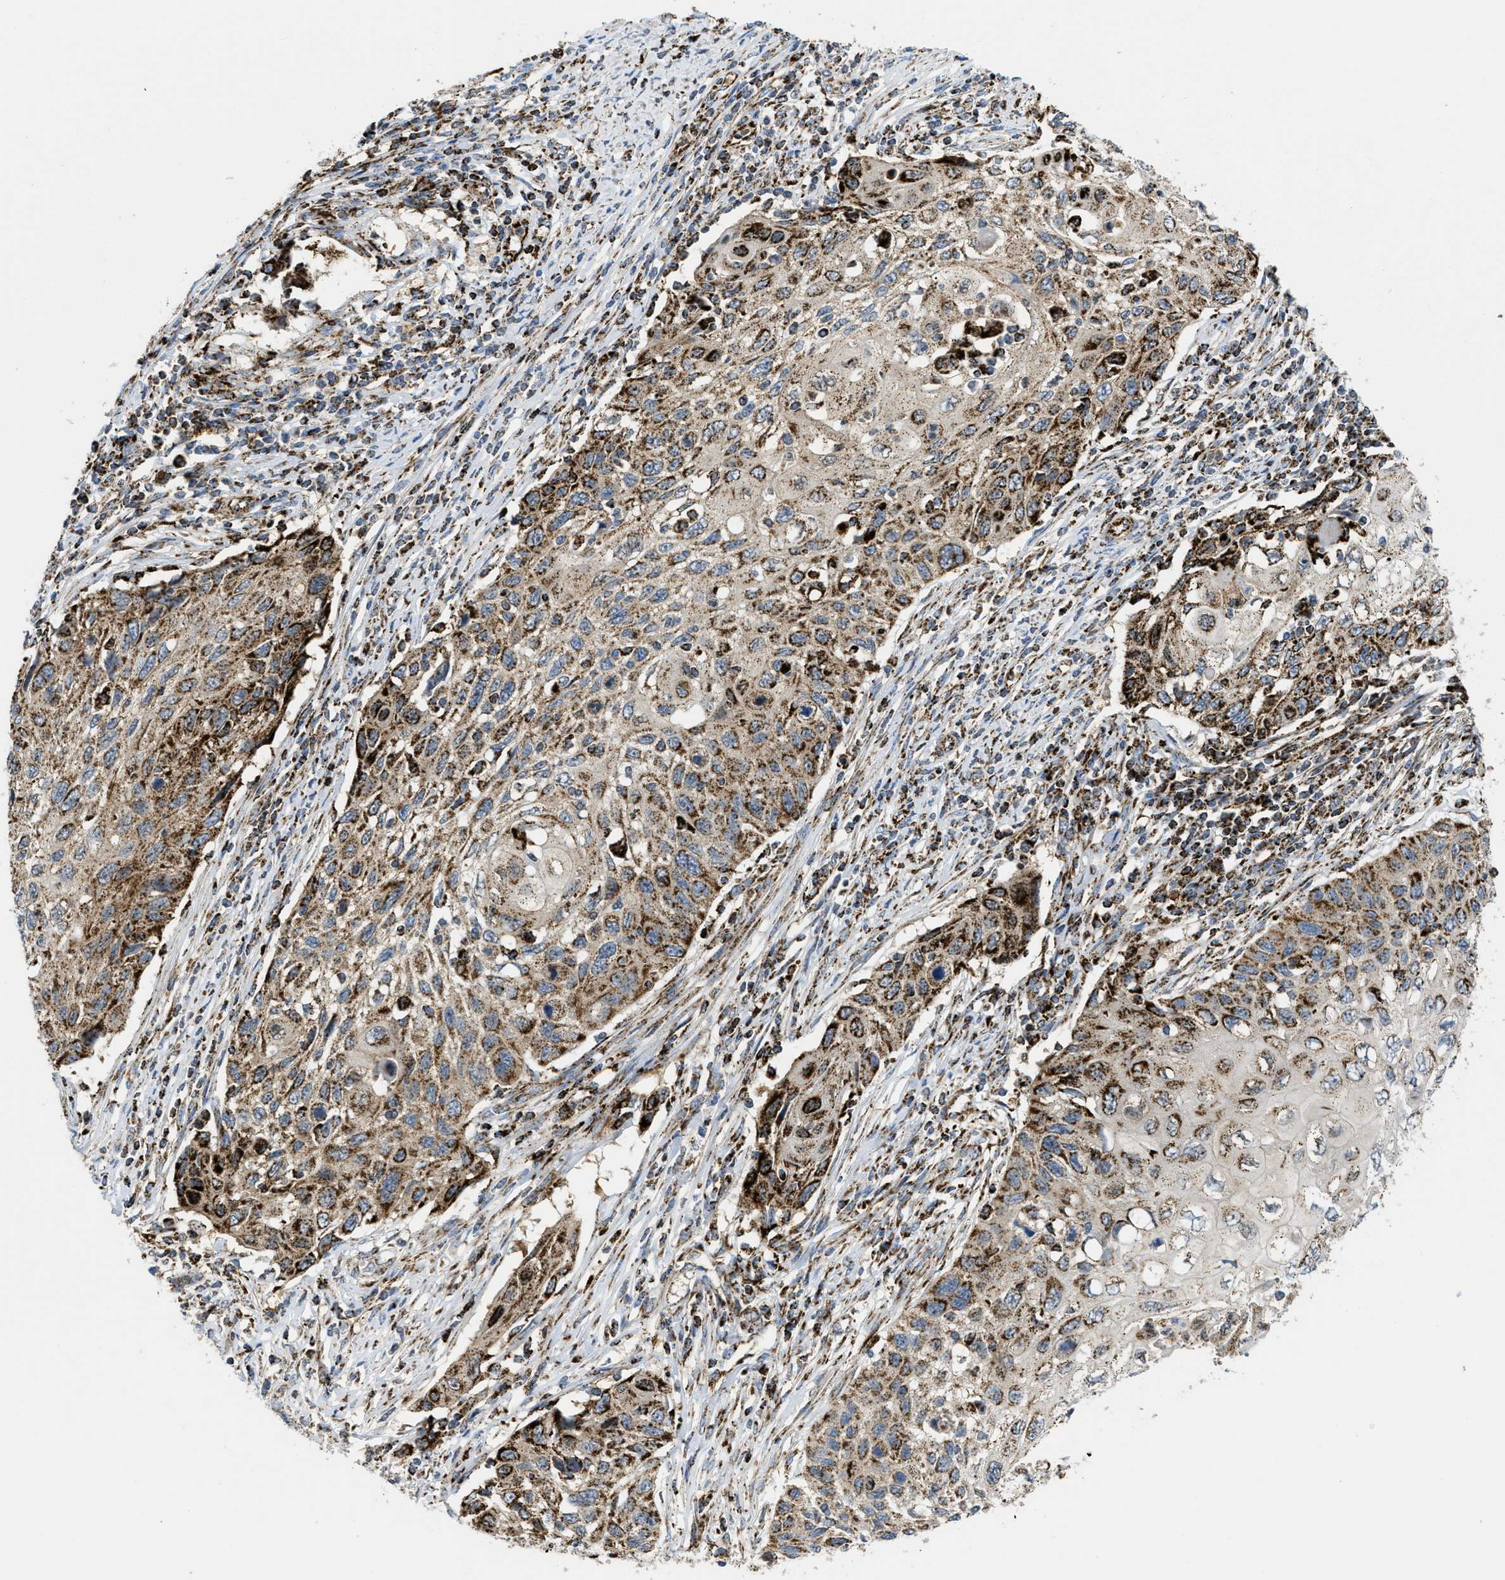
{"staining": {"intensity": "strong", "quantity": ">75%", "location": "cytoplasmic/membranous"}, "tissue": "cervical cancer", "cell_type": "Tumor cells", "image_type": "cancer", "snomed": [{"axis": "morphology", "description": "Squamous cell carcinoma, NOS"}, {"axis": "topography", "description": "Cervix"}], "caption": "A high amount of strong cytoplasmic/membranous positivity is appreciated in about >75% of tumor cells in cervical cancer (squamous cell carcinoma) tissue.", "gene": "SQOR", "patient": {"sex": "female", "age": 70}}